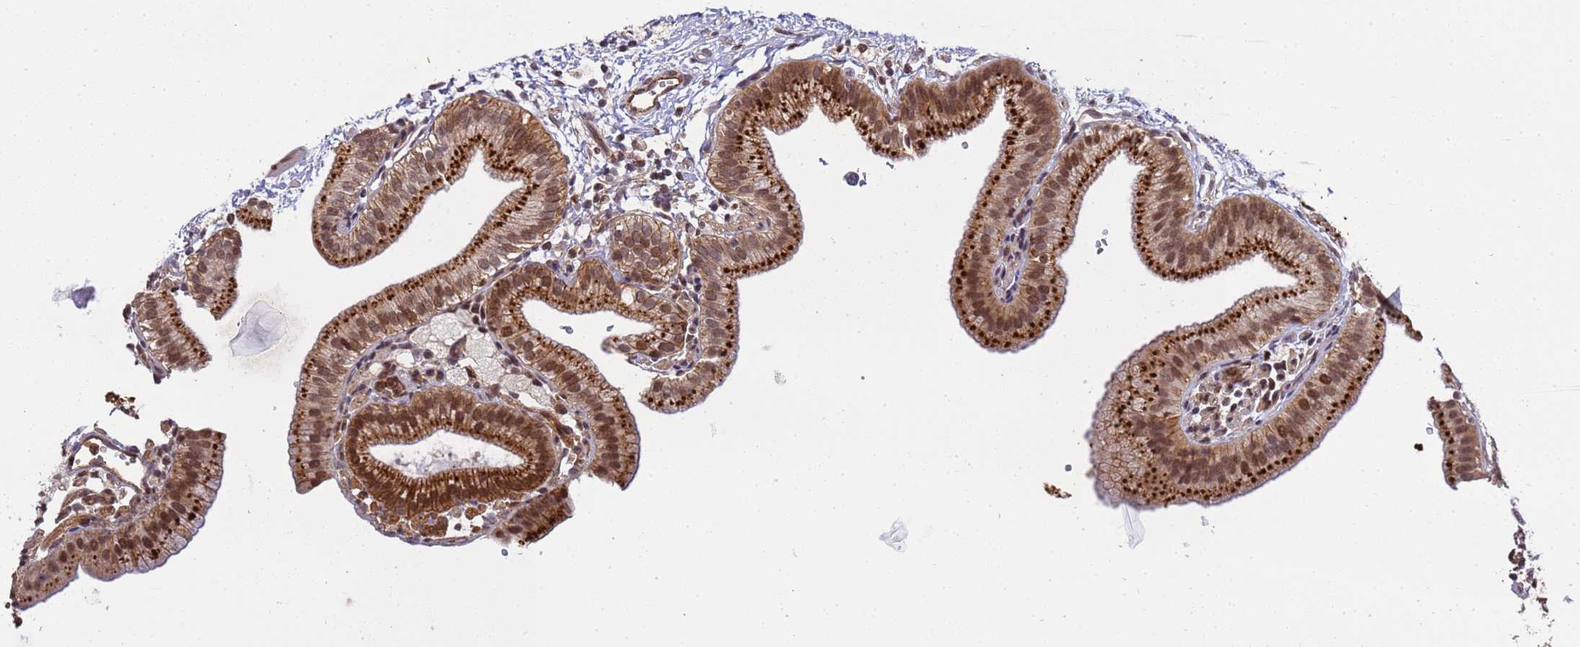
{"staining": {"intensity": "strong", "quantity": ">75%", "location": "cytoplasmic/membranous,nuclear"}, "tissue": "gallbladder", "cell_type": "Glandular cells", "image_type": "normal", "snomed": [{"axis": "morphology", "description": "Normal tissue, NOS"}, {"axis": "topography", "description": "Gallbladder"}], "caption": "Immunohistochemical staining of benign human gallbladder displays >75% levels of strong cytoplasmic/membranous,nuclear protein expression in approximately >75% of glandular cells.", "gene": "EMC2", "patient": {"sex": "male", "age": 55}}